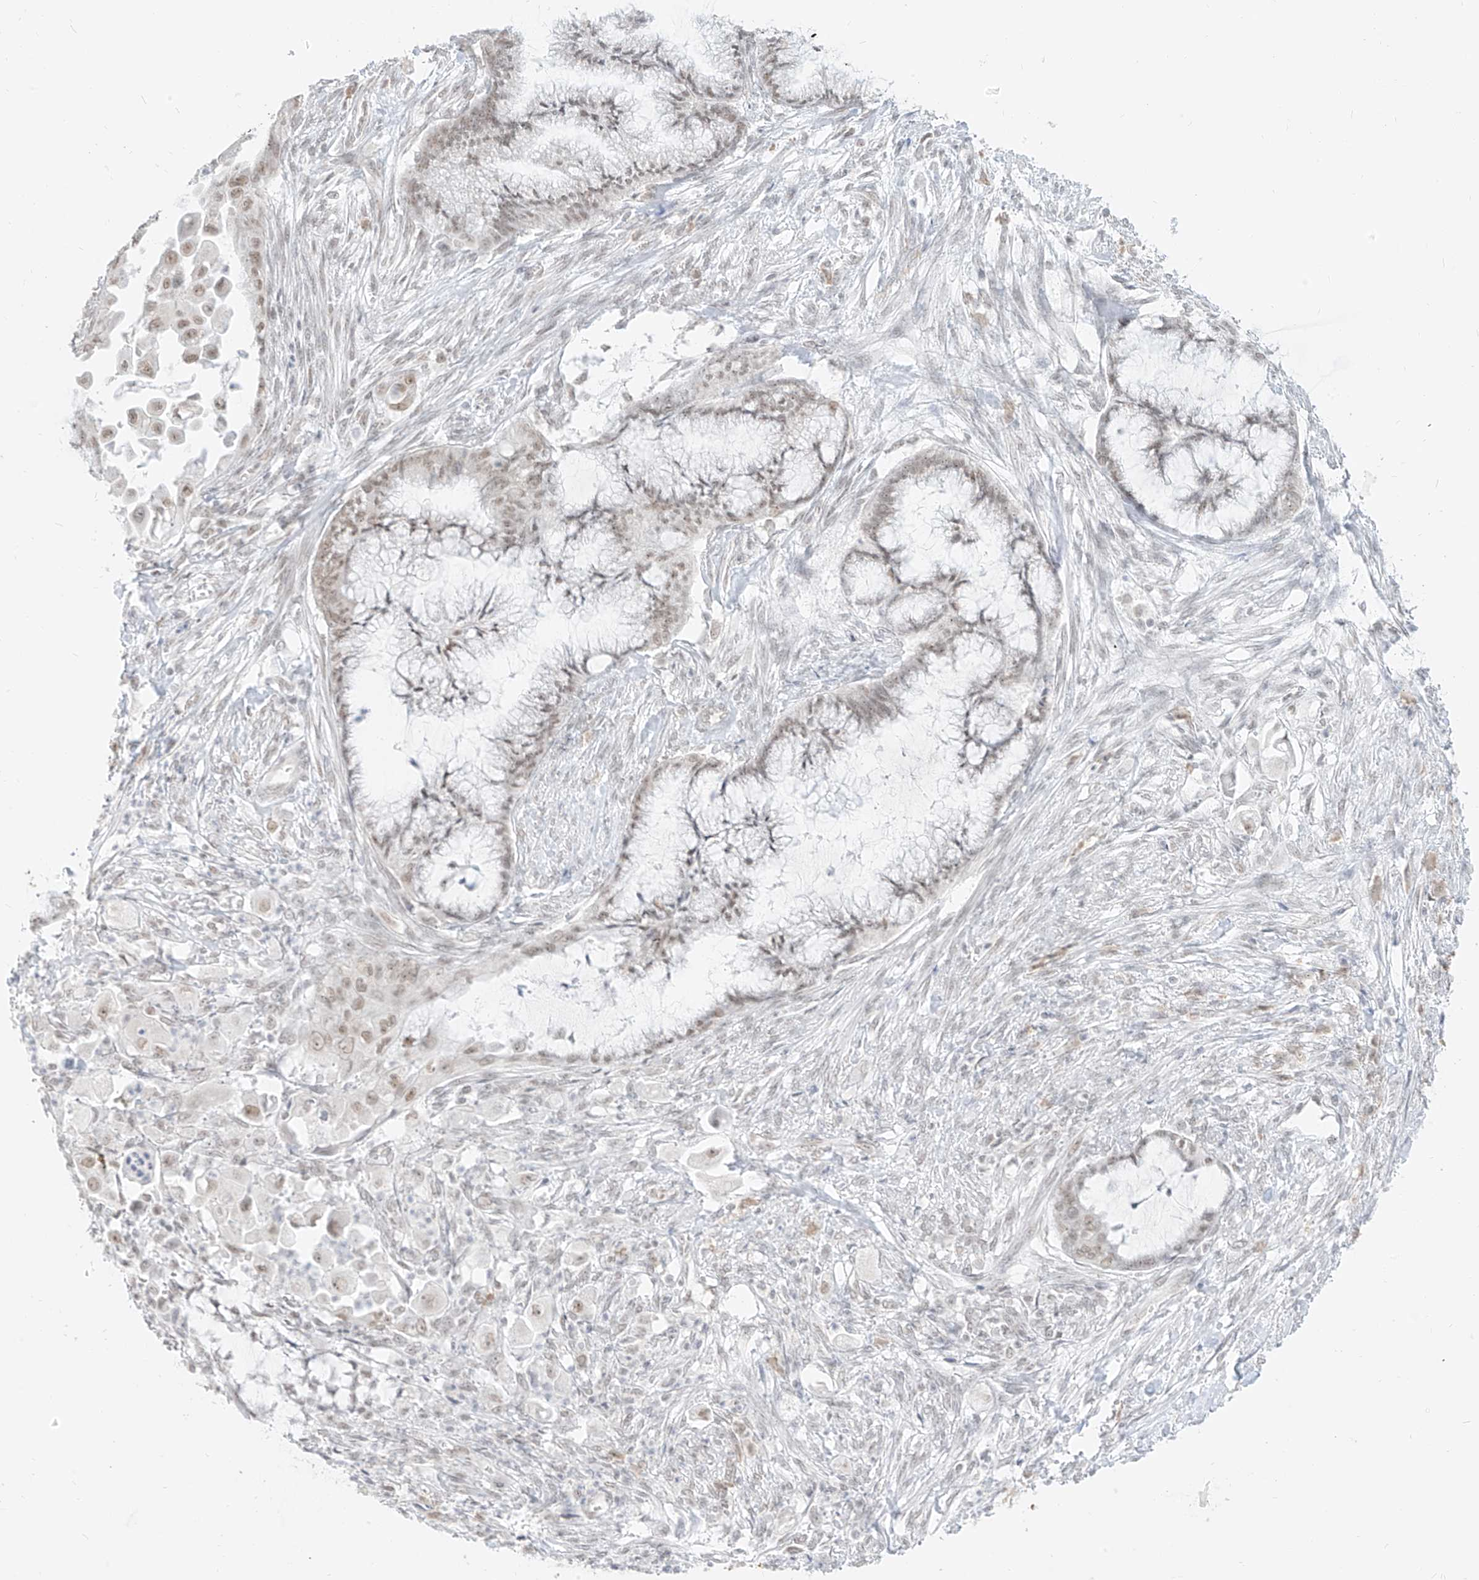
{"staining": {"intensity": "weak", "quantity": ">75%", "location": "nuclear"}, "tissue": "endometrial cancer", "cell_type": "Tumor cells", "image_type": "cancer", "snomed": [{"axis": "morphology", "description": "Adenocarcinoma, NOS"}, {"axis": "topography", "description": "Endometrium"}], "caption": "Human endometrial adenocarcinoma stained for a protein (brown) demonstrates weak nuclear positive expression in approximately >75% of tumor cells.", "gene": "SUPT5H", "patient": {"sex": "female", "age": 86}}